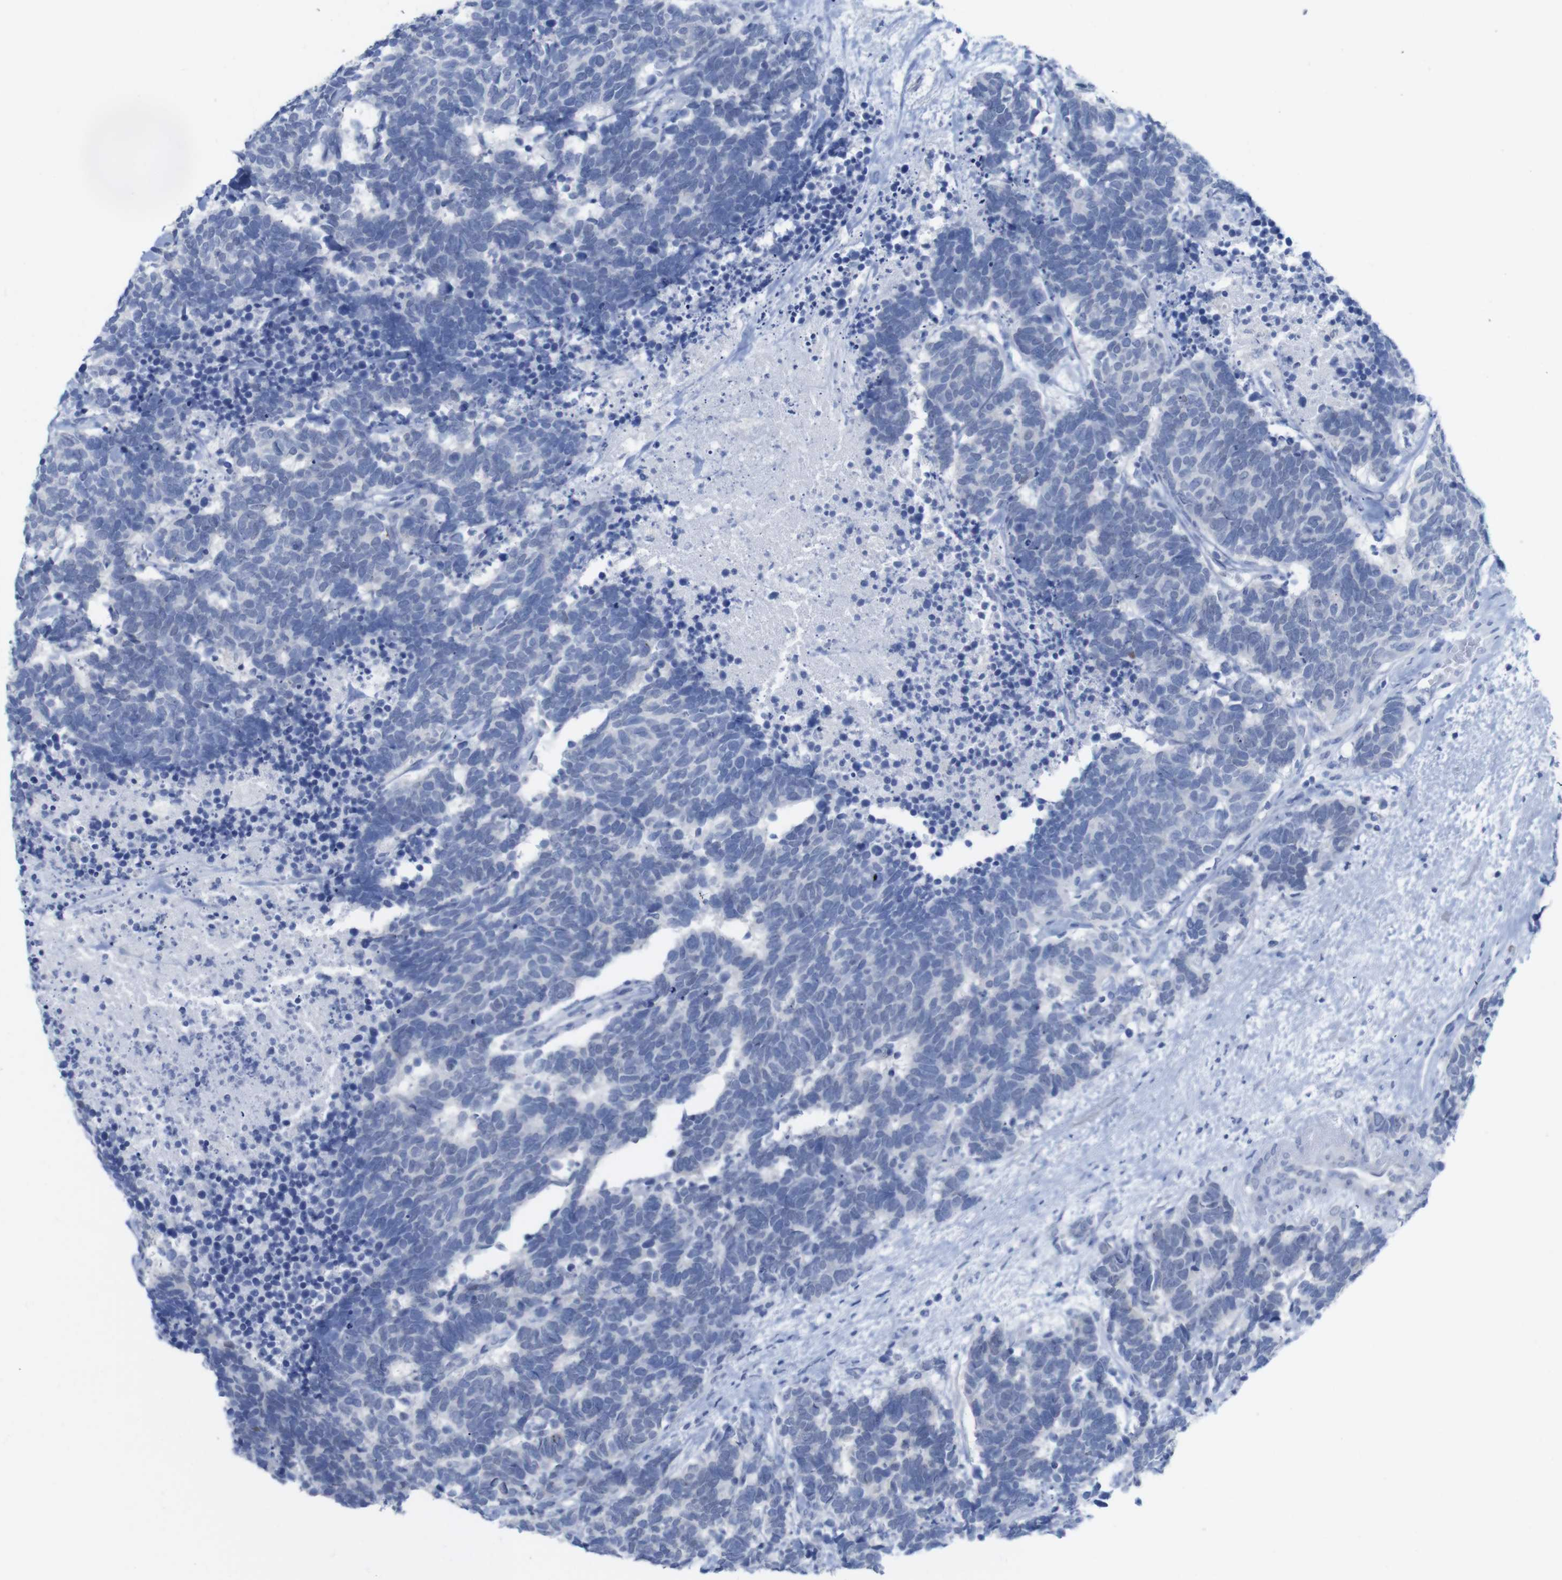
{"staining": {"intensity": "negative", "quantity": "none", "location": "none"}, "tissue": "carcinoid", "cell_type": "Tumor cells", "image_type": "cancer", "snomed": [{"axis": "morphology", "description": "Carcinoma, NOS"}, {"axis": "morphology", "description": "Carcinoid, malignant, NOS"}, {"axis": "topography", "description": "Urinary bladder"}], "caption": "This is an immunohistochemistry histopathology image of human carcinoid. There is no expression in tumor cells.", "gene": "PNMA1", "patient": {"sex": "male", "age": 57}}